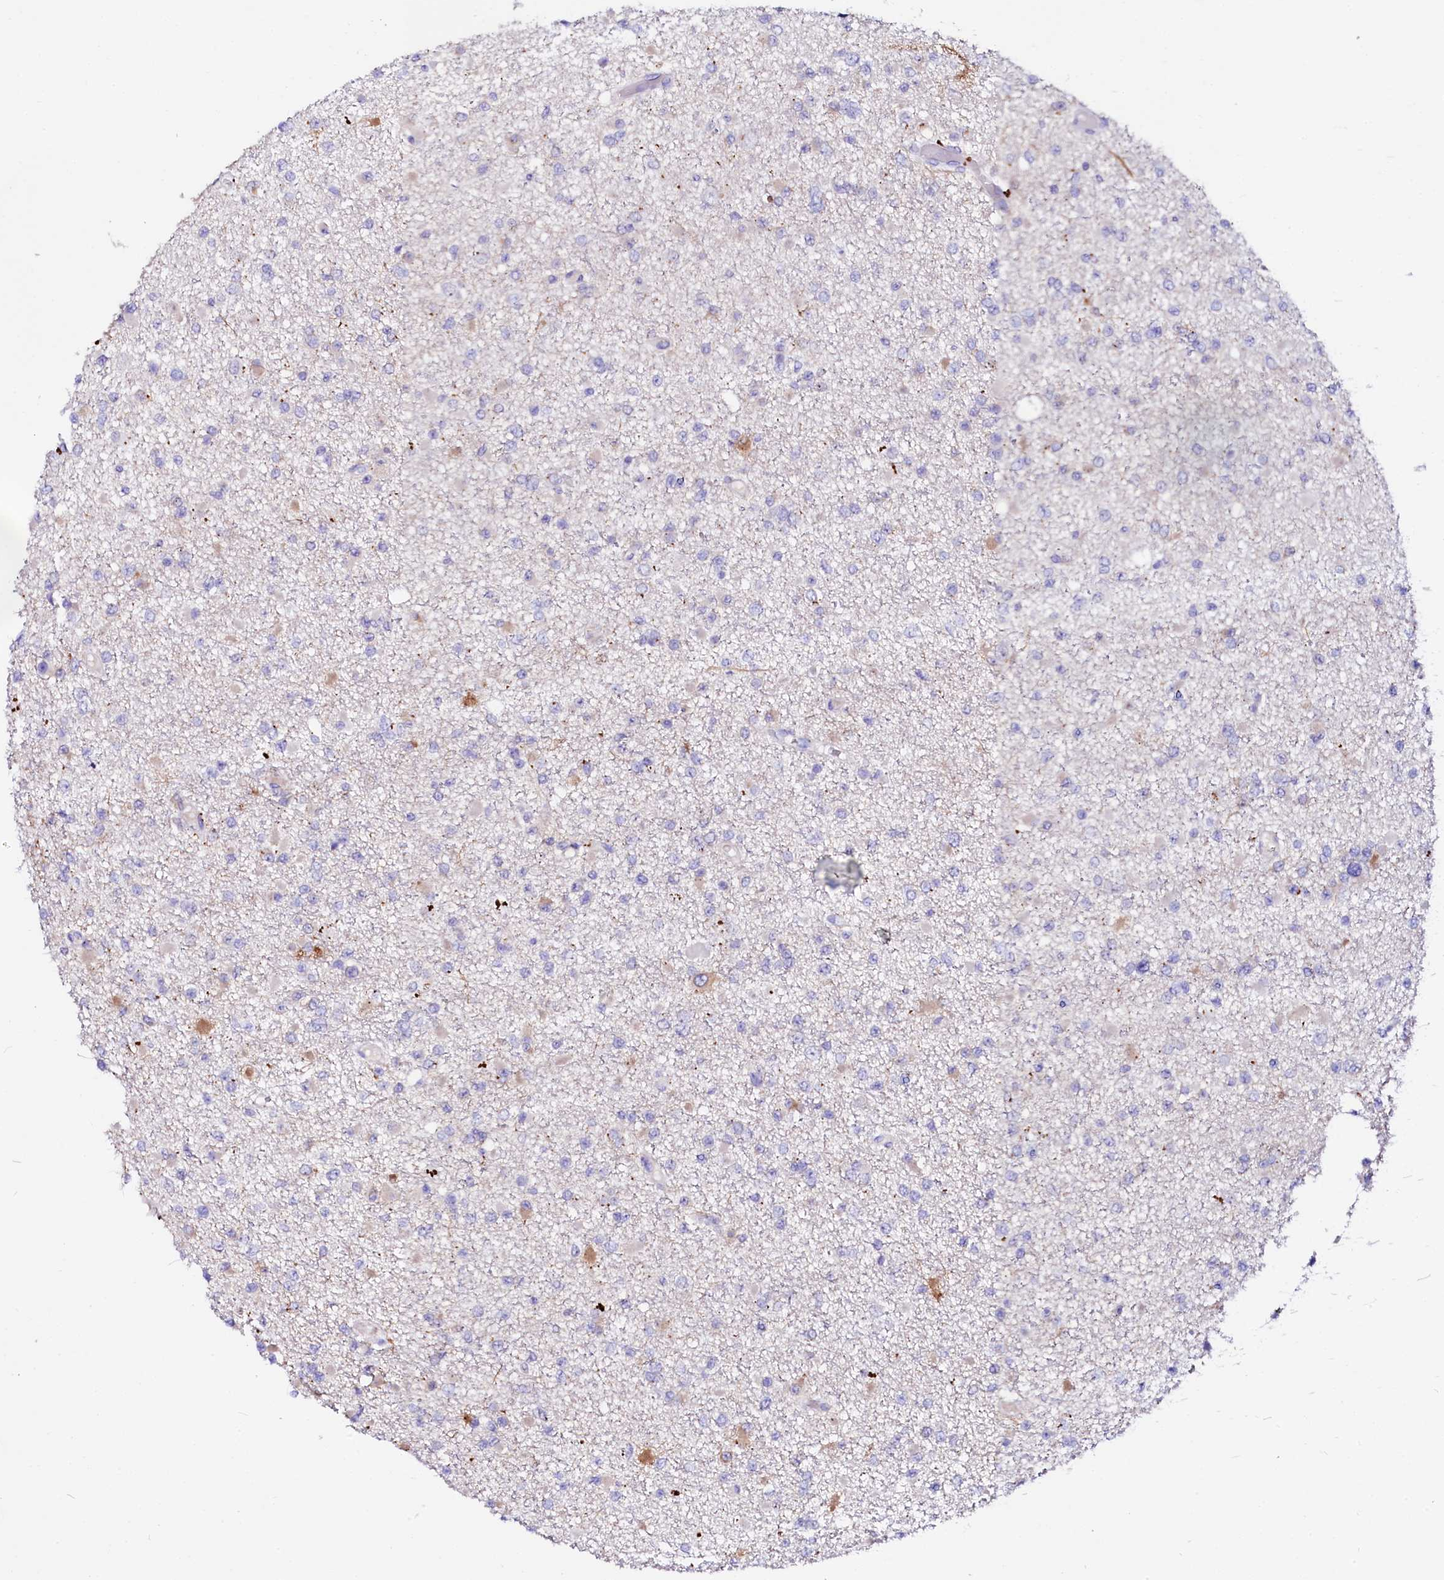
{"staining": {"intensity": "negative", "quantity": "none", "location": "none"}, "tissue": "glioma", "cell_type": "Tumor cells", "image_type": "cancer", "snomed": [{"axis": "morphology", "description": "Glioma, malignant, Low grade"}, {"axis": "topography", "description": "Brain"}], "caption": "A photomicrograph of human malignant glioma (low-grade) is negative for staining in tumor cells. The staining was performed using DAB (3,3'-diaminobenzidine) to visualize the protein expression in brown, while the nuclei were stained in blue with hematoxylin (Magnification: 20x).", "gene": "BTBD16", "patient": {"sex": "female", "age": 22}}